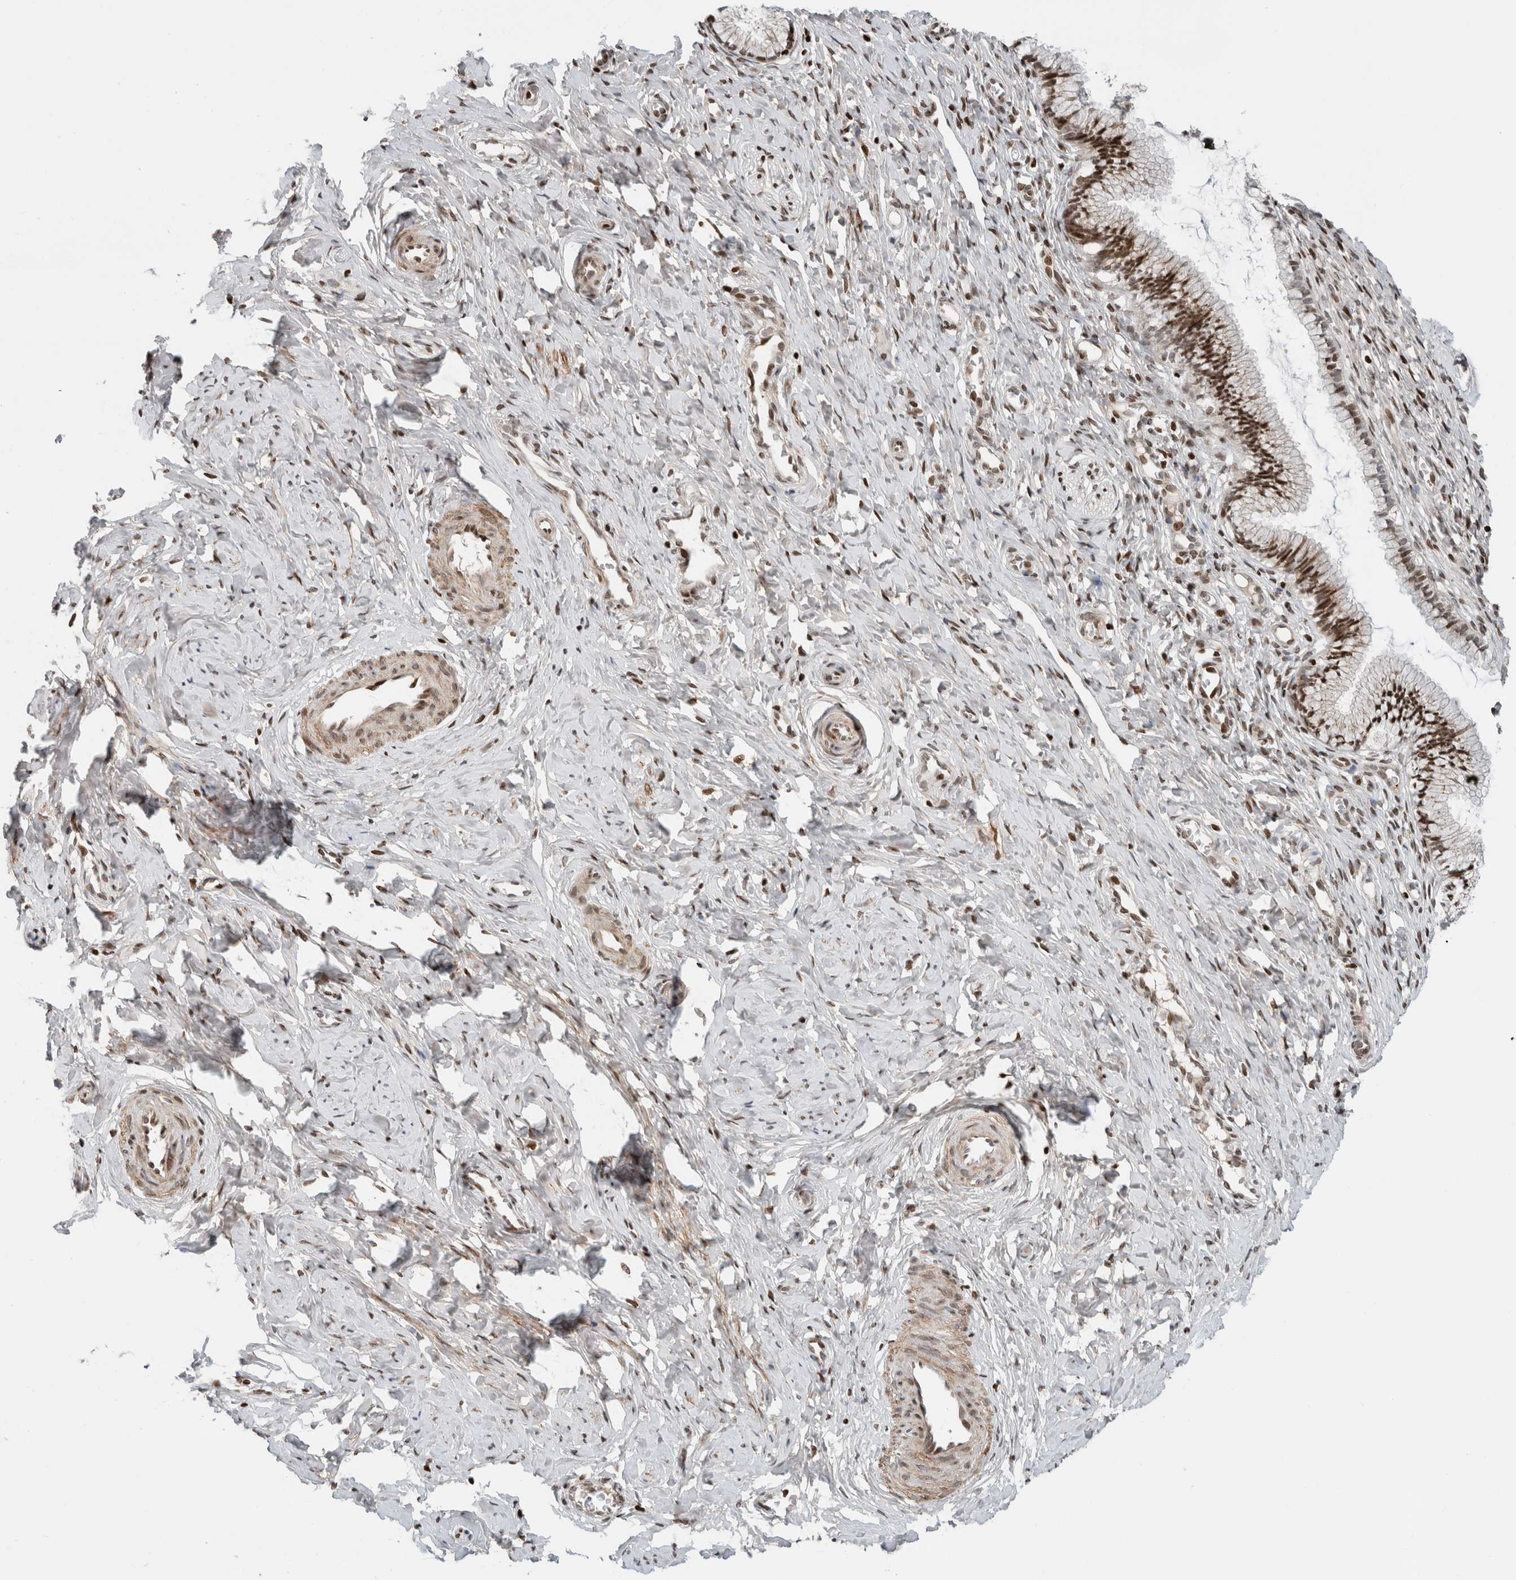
{"staining": {"intensity": "strong", "quantity": ">75%", "location": "nuclear"}, "tissue": "cervix", "cell_type": "Glandular cells", "image_type": "normal", "snomed": [{"axis": "morphology", "description": "Normal tissue, NOS"}, {"axis": "topography", "description": "Cervix"}], "caption": "Glandular cells exhibit strong nuclear expression in approximately >75% of cells in normal cervix. The staining is performed using DAB (3,3'-diaminobenzidine) brown chromogen to label protein expression. The nuclei are counter-stained blue using hematoxylin.", "gene": "GINS4", "patient": {"sex": "female", "age": 27}}